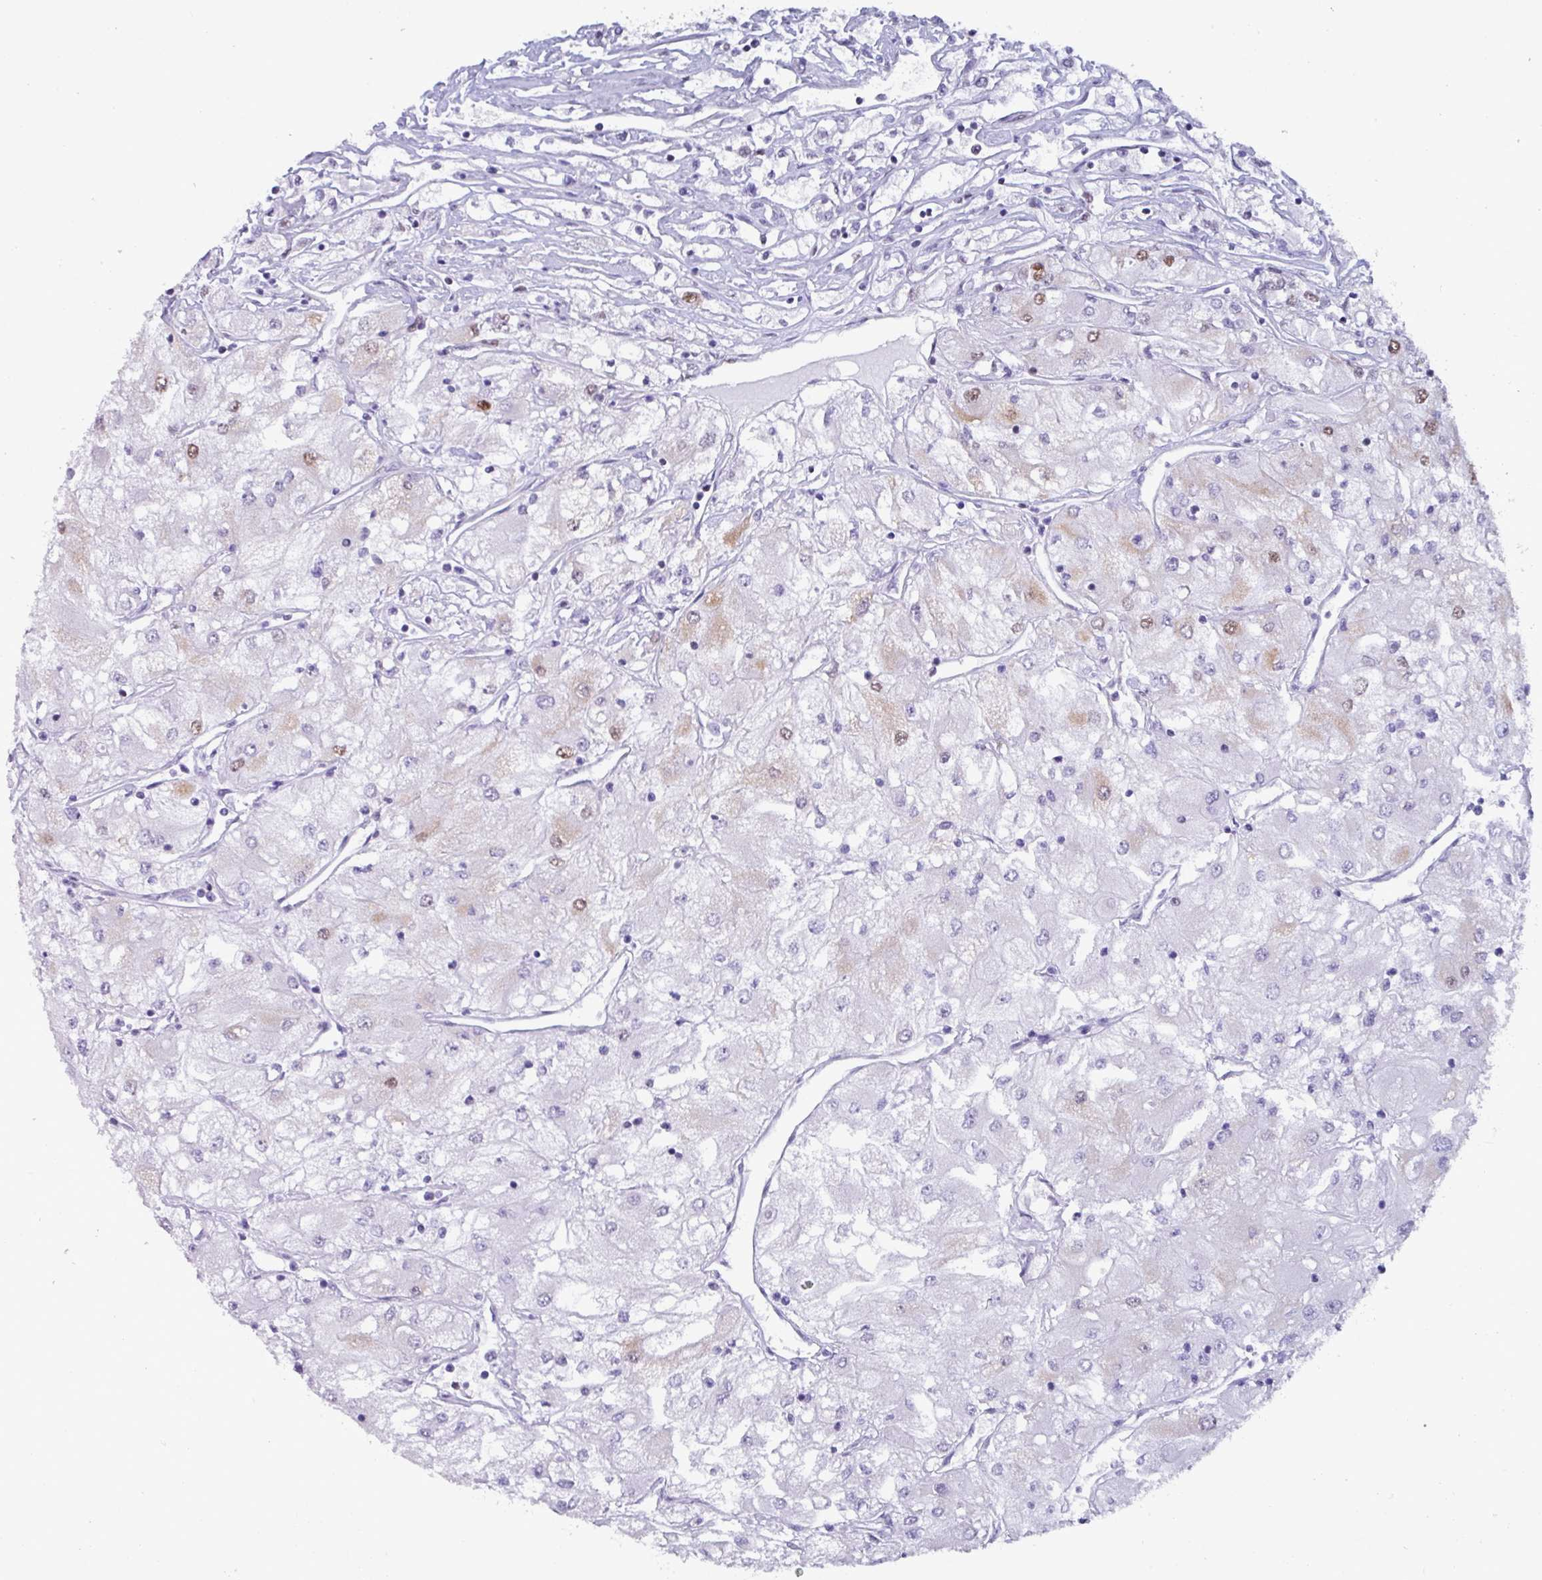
{"staining": {"intensity": "weak", "quantity": "<25%", "location": "cytoplasmic/membranous,nuclear"}, "tissue": "renal cancer", "cell_type": "Tumor cells", "image_type": "cancer", "snomed": [{"axis": "morphology", "description": "Adenocarcinoma, NOS"}, {"axis": "topography", "description": "Kidney"}], "caption": "This is a histopathology image of immunohistochemistry staining of renal adenocarcinoma, which shows no expression in tumor cells.", "gene": "PUF60", "patient": {"sex": "male", "age": 80}}